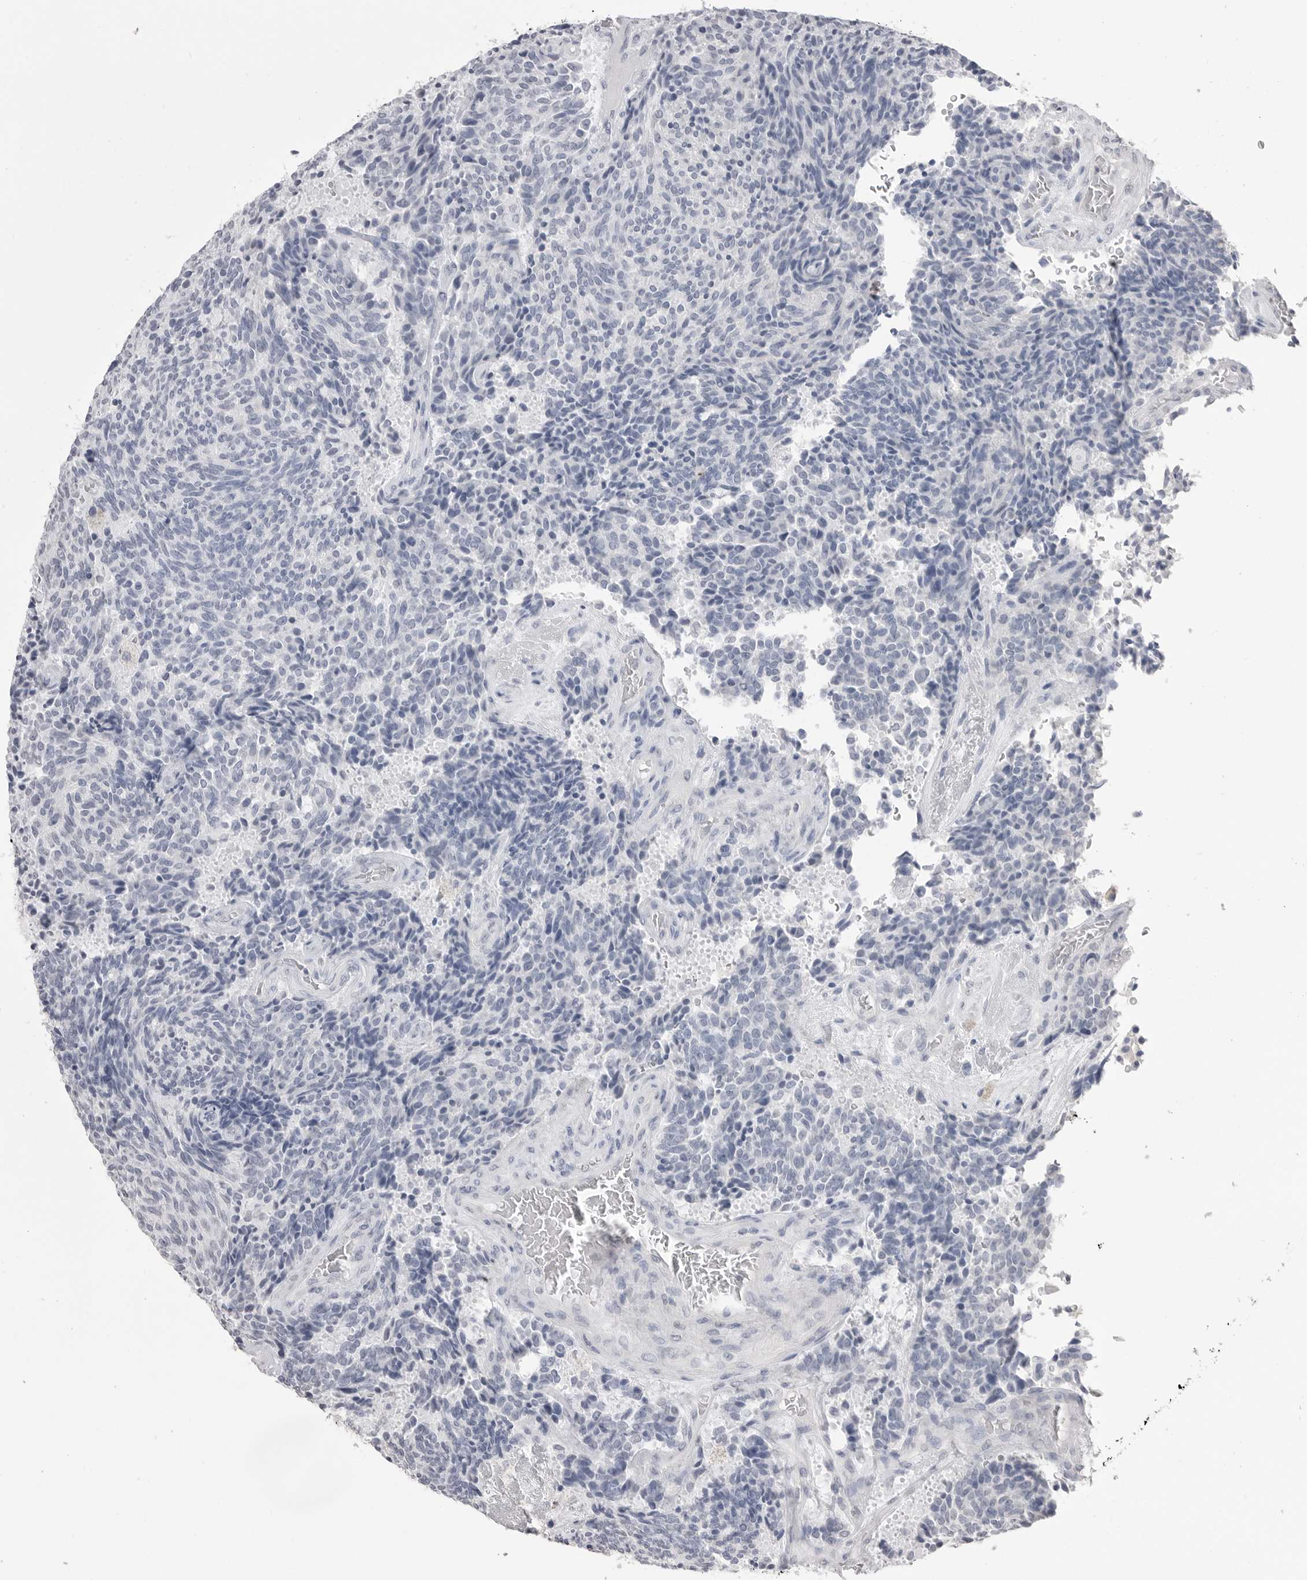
{"staining": {"intensity": "negative", "quantity": "none", "location": "none"}, "tissue": "carcinoid", "cell_type": "Tumor cells", "image_type": "cancer", "snomed": [{"axis": "morphology", "description": "Carcinoid, malignant, NOS"}, {"axis": "topography", "description": "Pancreas"}], "caption": "Human malignant carcinoid stained for a protein using immunohistochemistry (IHC) displays no expression in tumor cells.", "gene": "ICAM5", "patient": {"sex": "female", "age": 54}}